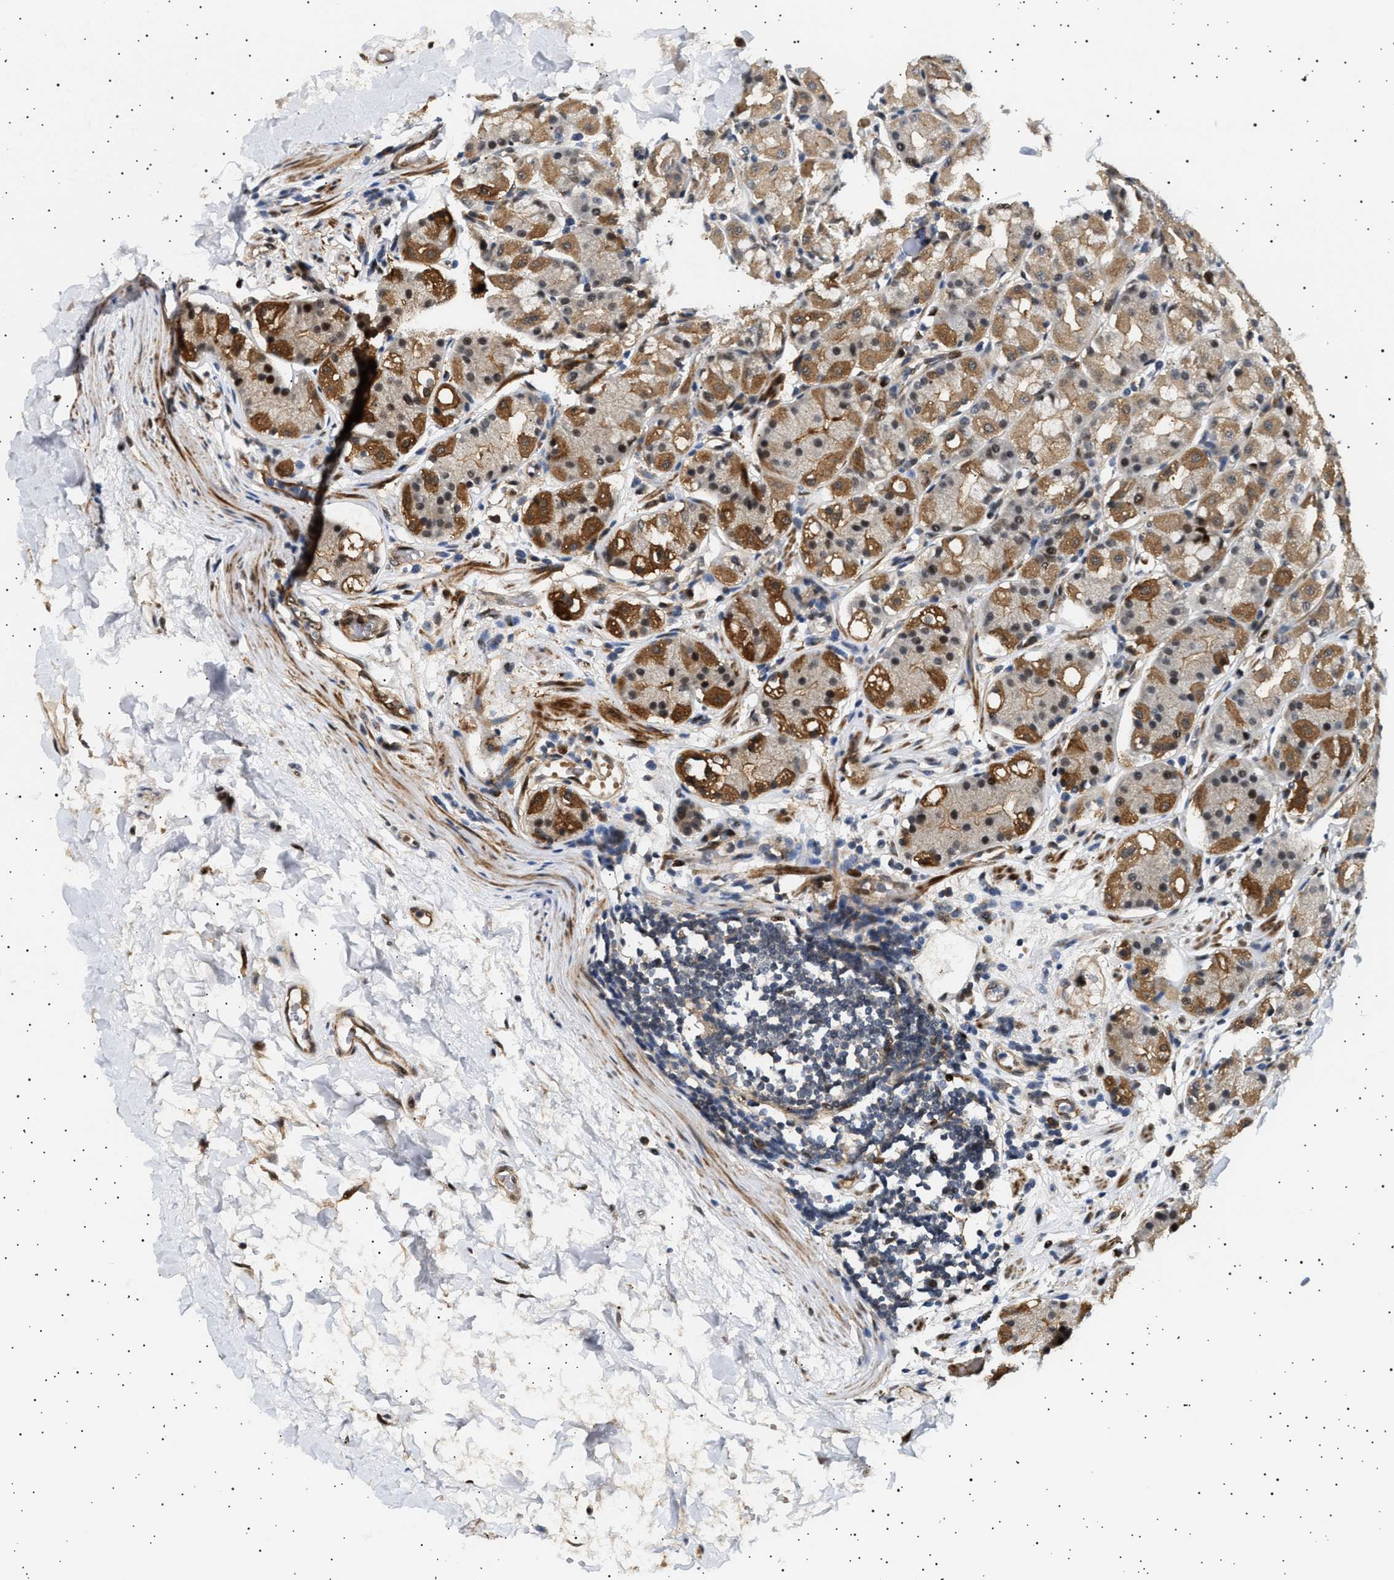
{"staining": {"intensity": "moderate", "quantity": "25%-75%", "location": "cytoplasmic/membranous,nuclear"}, "tissue": "stomach", "cell_type": "Glandular cells", "image_type": "normal", "snomed": [{"axis": "morphology", "description": "Normal tissue, NOS"}, {"axis": "topography", "description": "Stomach"}, {"axis": "topography", "description": "Stomach, lower"}], "caption": "Normal stomach exhibits moderate cytoplasmic/membranous,nuclear staining in about 25%-75% of glandular cells Ihc stains the protein of interest in brown and the nuclei are stained blue..", "gene": "BAG3", "patient": {"sex": "female", "age": 56}}